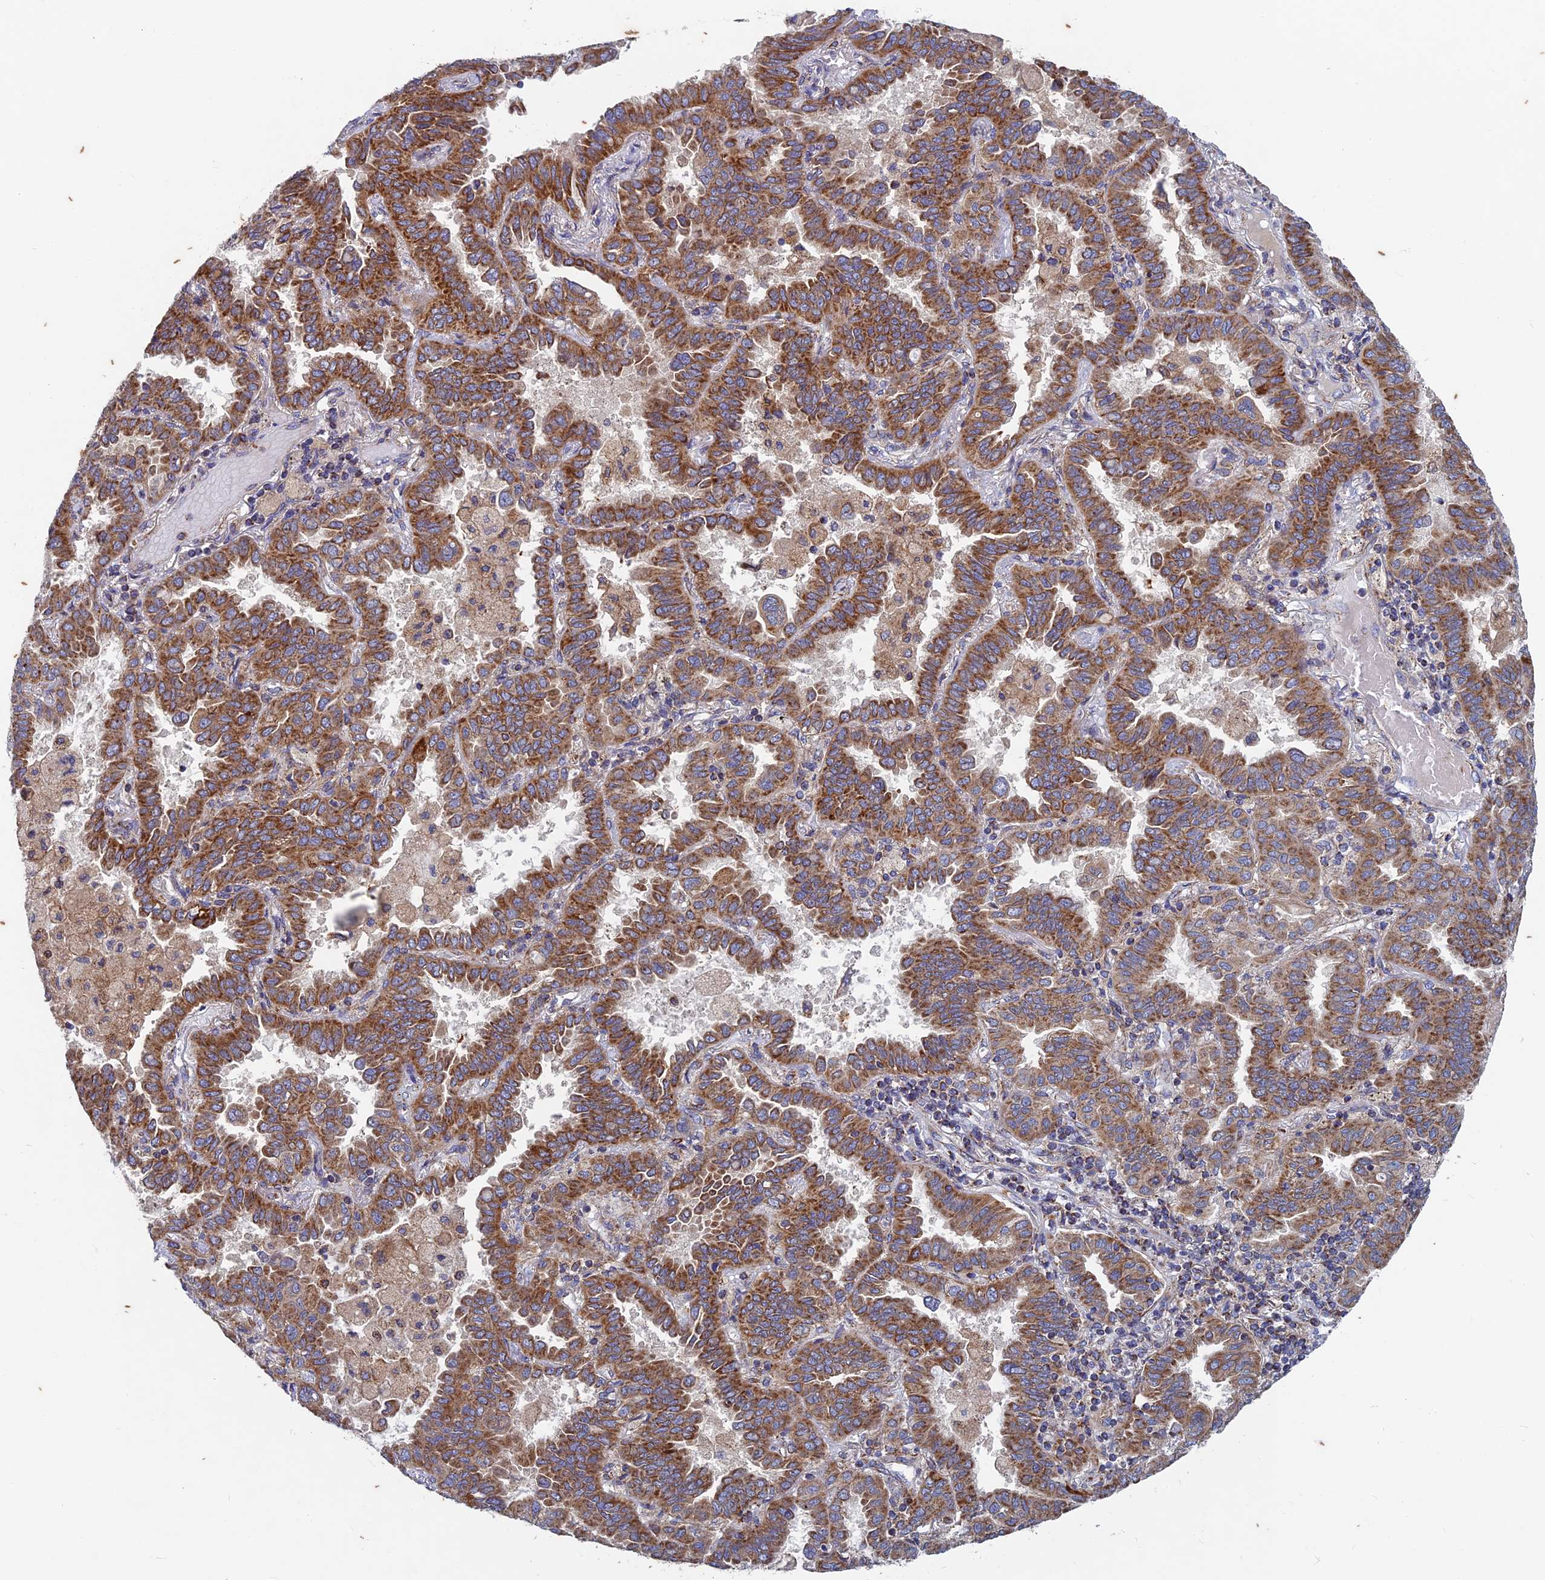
{"staining": {"intensity": "moderate", "quantity": ">75%", "location": "cytoplasmic/membranous"}, "tissue": "lung cancer", "cell_type": "Tumor cells", "image_type": "cancer", "snomed": [{"axis": "morphology", "description": "Adenocarcinoma, NOS"}, {"axis": "topography", "description": "Lung"}], "caption": "Immunohistochemical staining of lung adenocarcinoma displays medium levels of moderate cytoplasmic/membranous positivity in approximately >75% of tumor cells.", "gene": "AP4S1", "patient": {"sex": "male", "age": 64}}